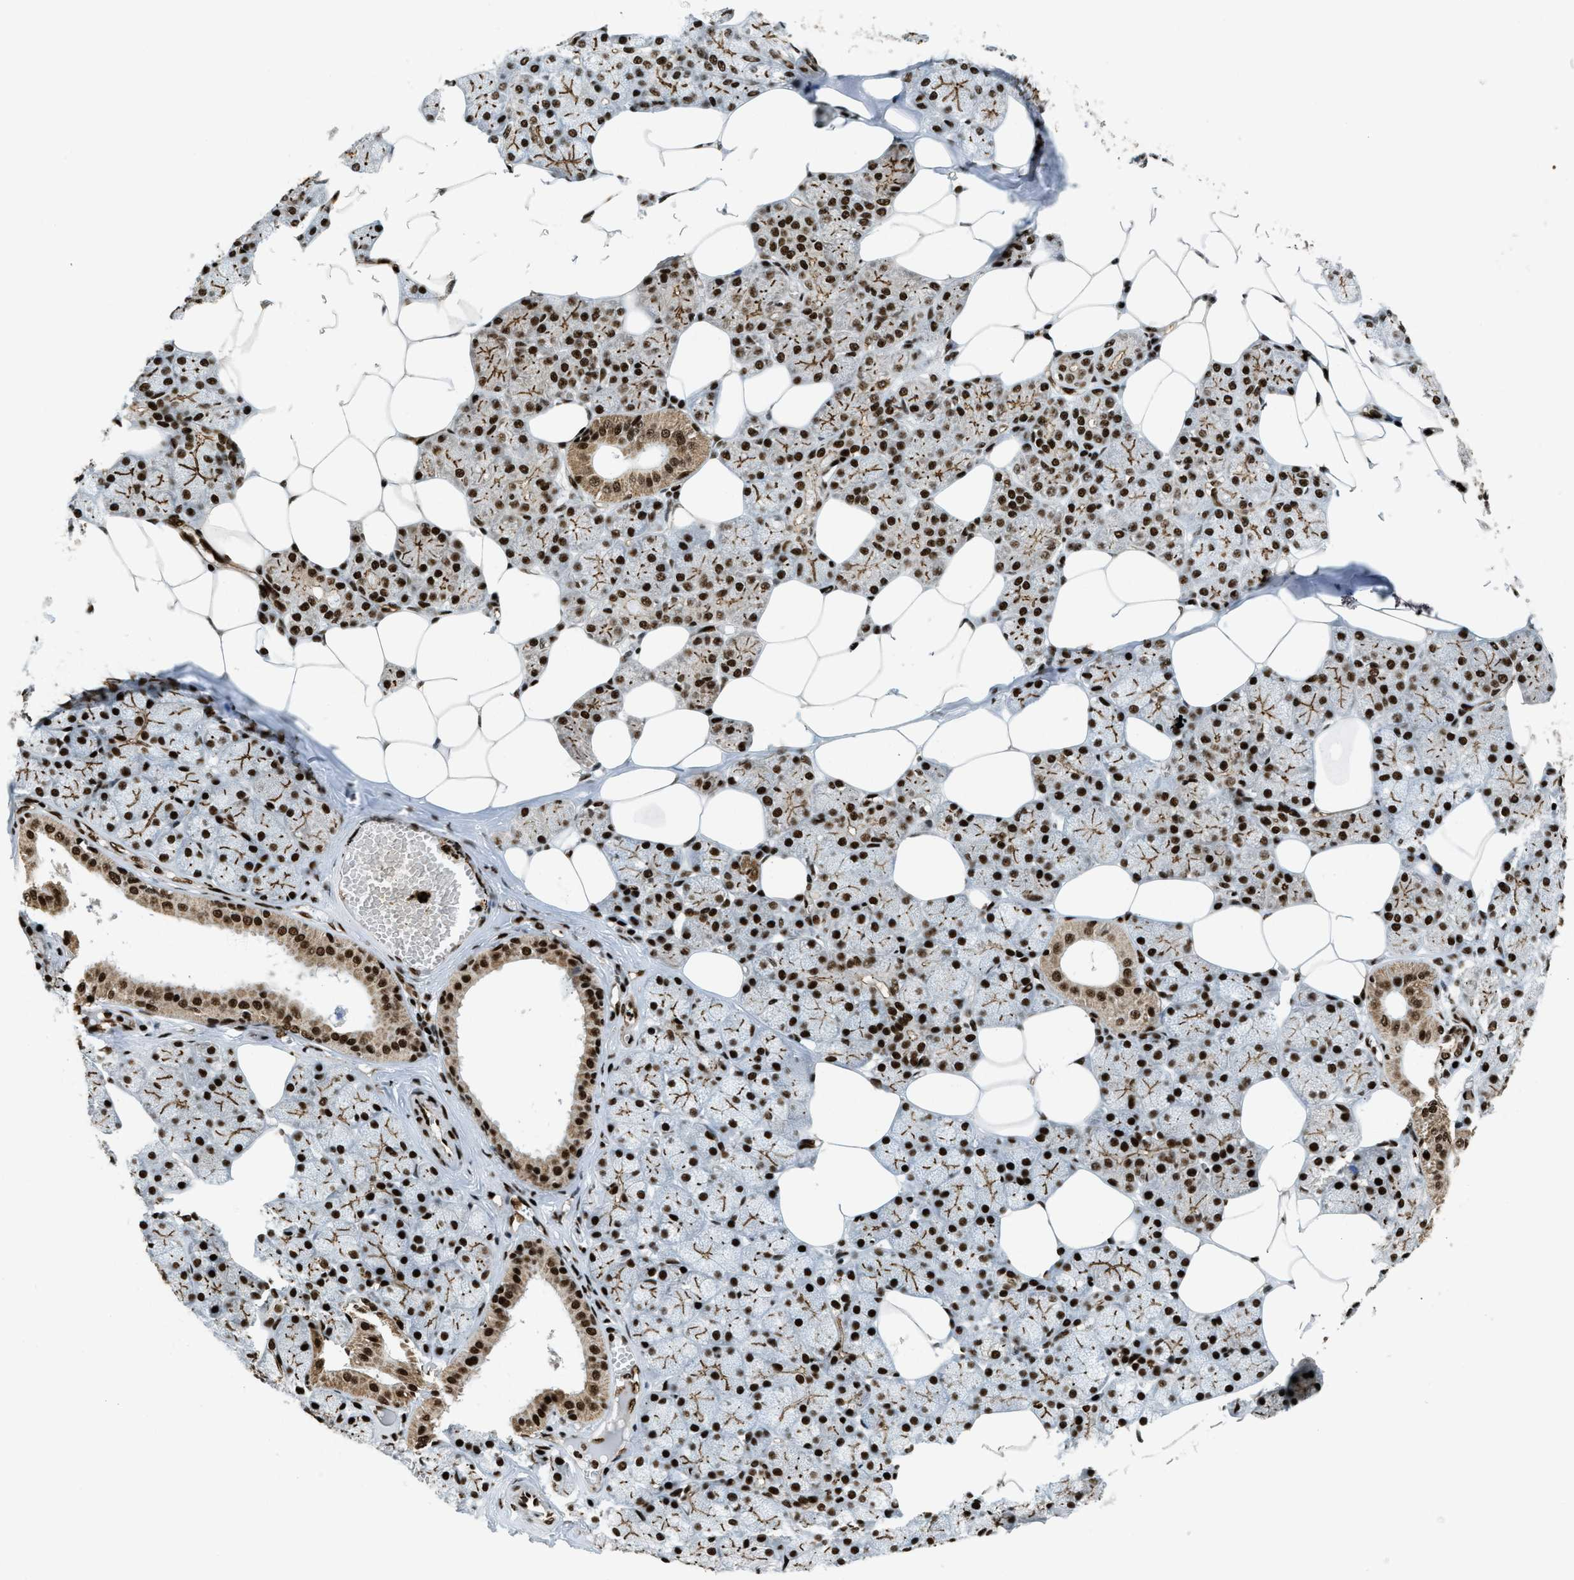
{"staining": {"intensity": "strong", "quantity": ">75%", "location": "cytoplasmic/membranous,nuclear"}, "tissue": "salivary gland", "cell_type": "Glandular cells", "image_type": "normal", "snomed": [{"axis": "morphology", "description": "Normal tissue, NOS"}, {"axis": "topography", "description": "Salivary gland"}], "caption": "Immunohistochemical staining of unremarkable human salivary gland reveals strong cytoplasmic/membranous,nuclear protein positivity in approximately >75% of glandular cells.", "gene": "GABPB1", "patient": {"sex": "male", "age": 62}}